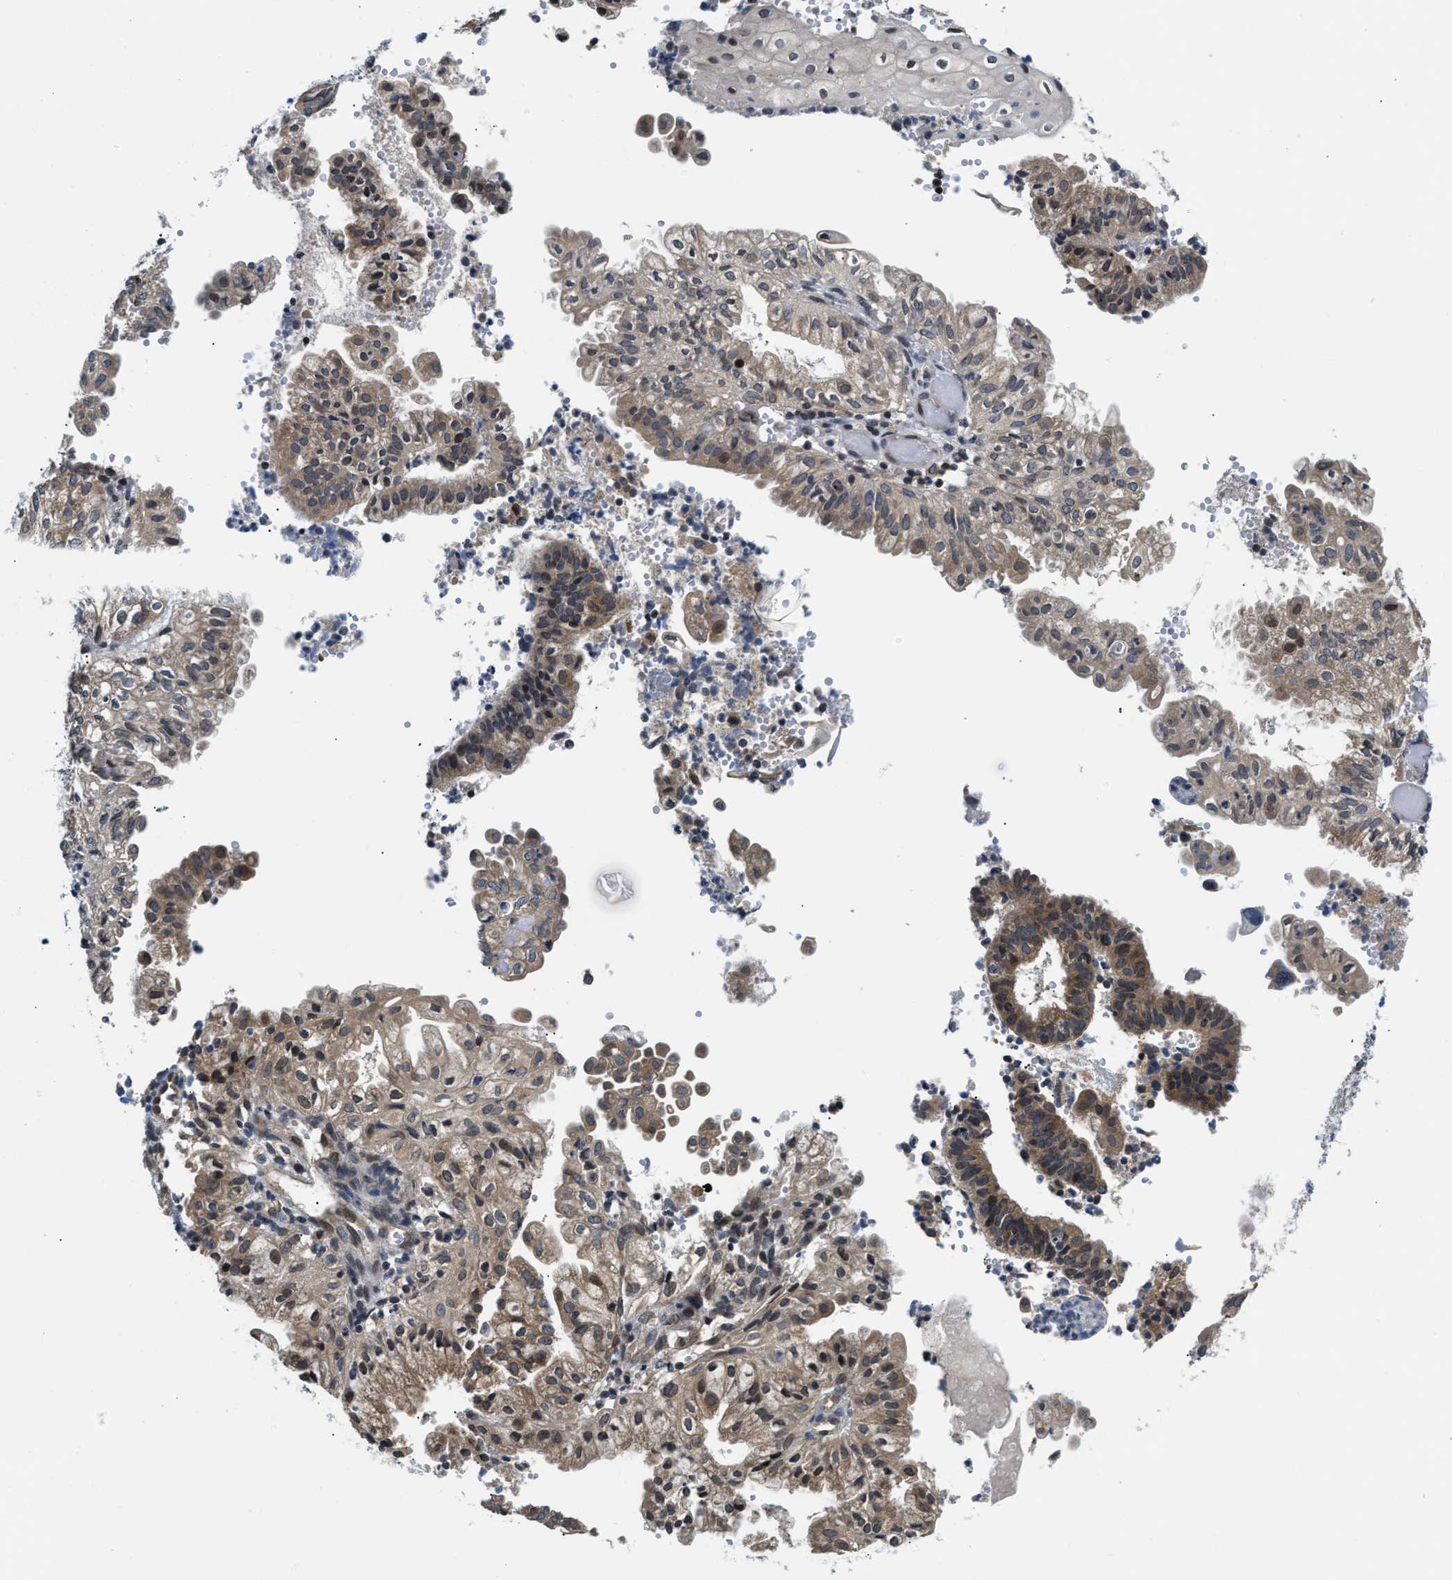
{"staining": {"intensity": "moderate", "quantity": ">75%", "location": "cytoplasmic/membranous"}, "tissue": "endometrial cancer", "cell_type": "Tumor cells", "image_type": "cancer", "snomed": [{"axis": "morphology", "description": "Adenocarcinoma, NOS"}, {"axis": "topography", "description": "Endometrium"}], "caption": "DAB immunohistochemical staining of endometrial cancer (adenocarcinoma) exhibits moderate cytoplasmic/membranous protein expression in about >75% of tumor cells. (IHC, brightfield microscopy, high magnification).", "gene": "RAB29", "patient": {"sex": "female", "age": 55}}